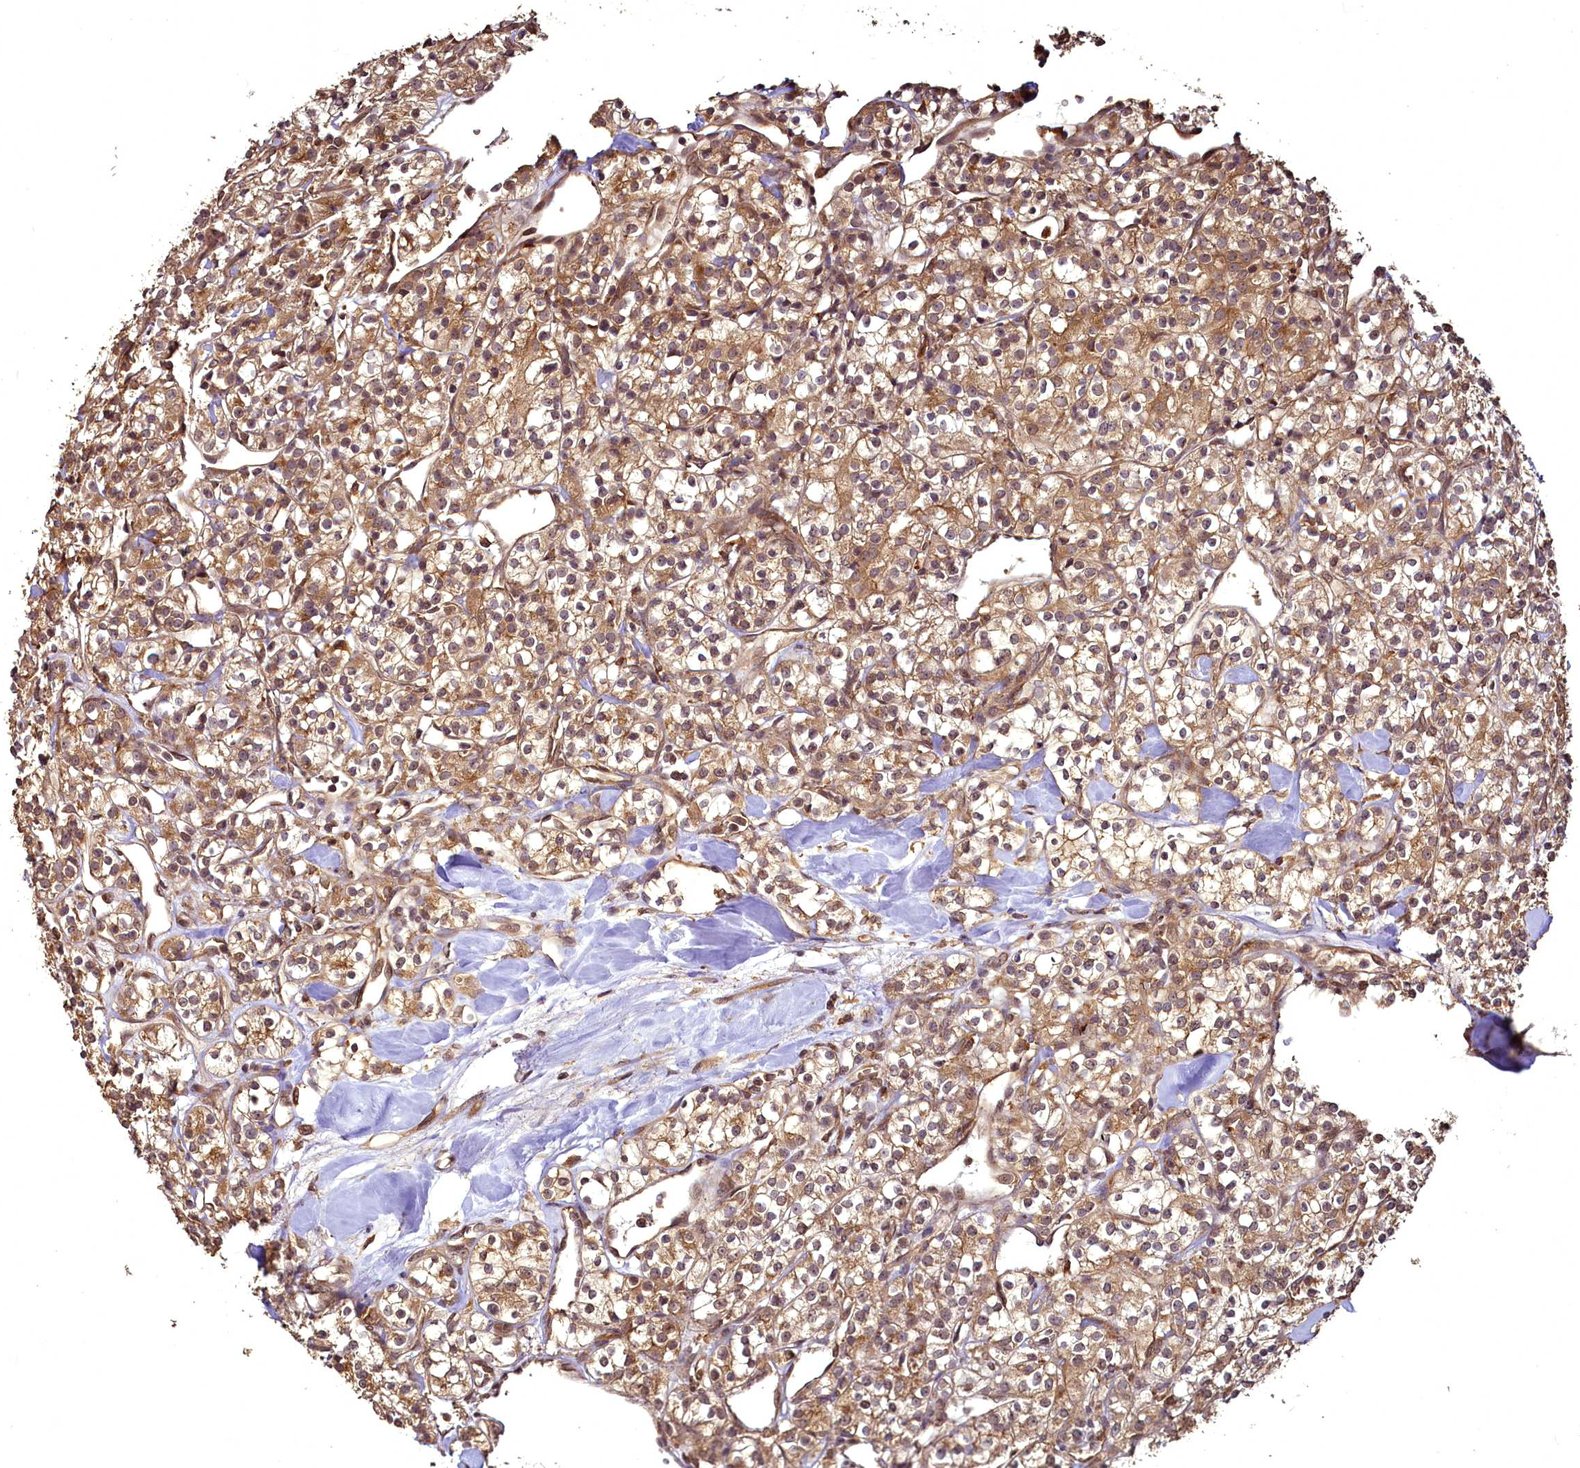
{"staining": {"intensity": "moderate", "quantity": ">75%", "location": "cytoplasmic/membranous"}, "tissue": "renal cancer", "cell_type": "Tumor cells", "image_type": "cancer", "snomed": [{"axis": "morphology", "description": "Adenocarcinoma, NOS"}, {"axis": "topography", "description": "Kidney"}], "caption": "Renal cancer stained for a protein (brown) exhibits moderate cytoplasmic/membranous positive expression in about >75% of tumor cells.", "gene": "VPS51", "patient": {"sex": "male", "age": 77}}